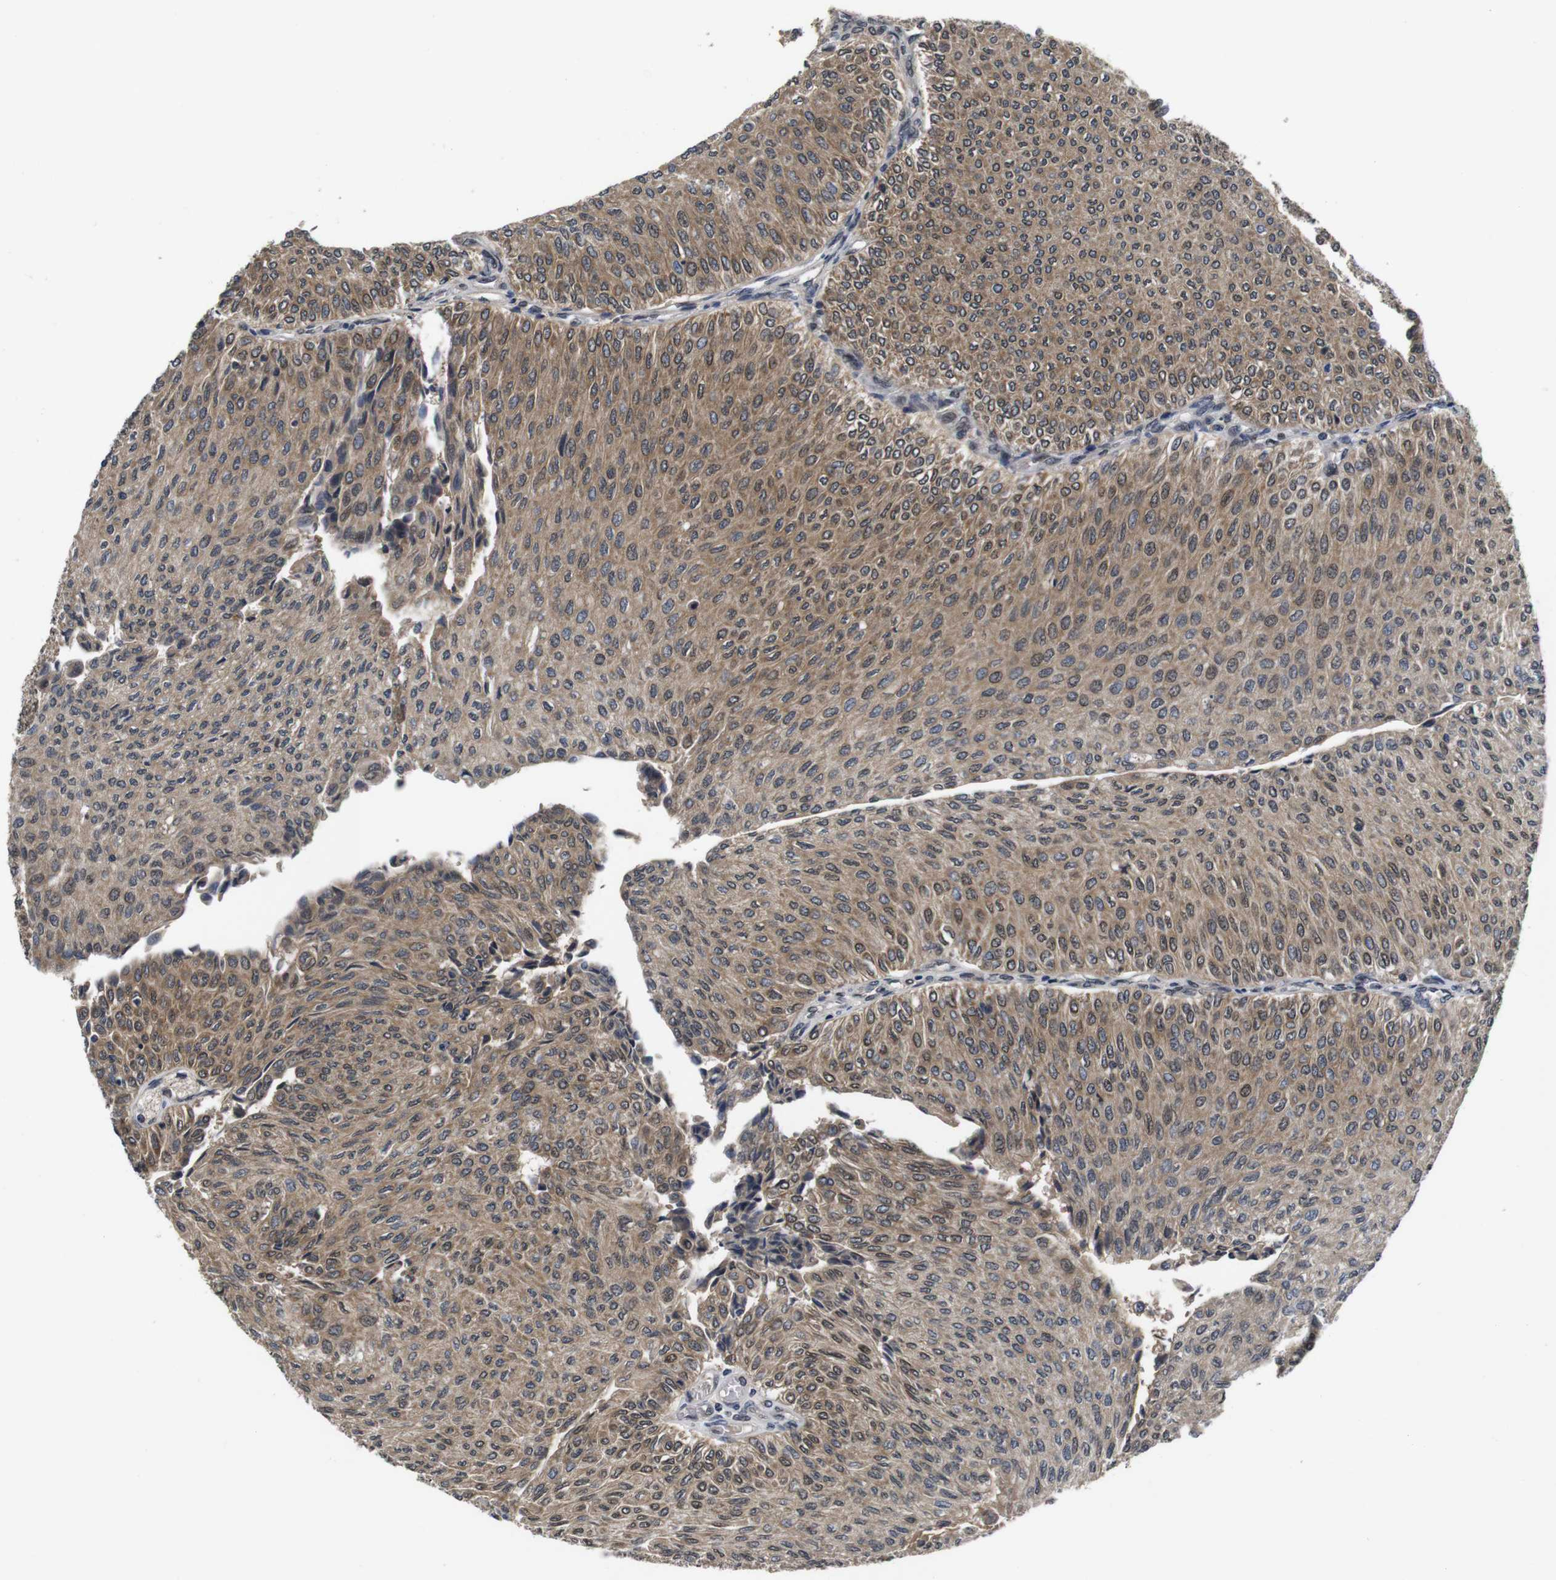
{"staining": {"intensity": "moderate", "quantity": ">75%", "location": "cytoplasmic/membranous,nuclear"}, "tissue": "urothelial cancer", "cell_type": "Tumor cells", "image_type": "cancer", "snomed": [{"axis": "morphology", "description": "Urothelial carcinoma, Low grade"}, {"axis": "topography", "description": "Urinary bladder"}], "caption": "The micrograph reveals a brown stain indicating the presence of a protein in the cytoplasmic/membranous and nuclear of tumor cells in urothelial carcinoma (low-grade).", "gene": "ZBTB46", "patient": {"sex": "male", "age": 78}}